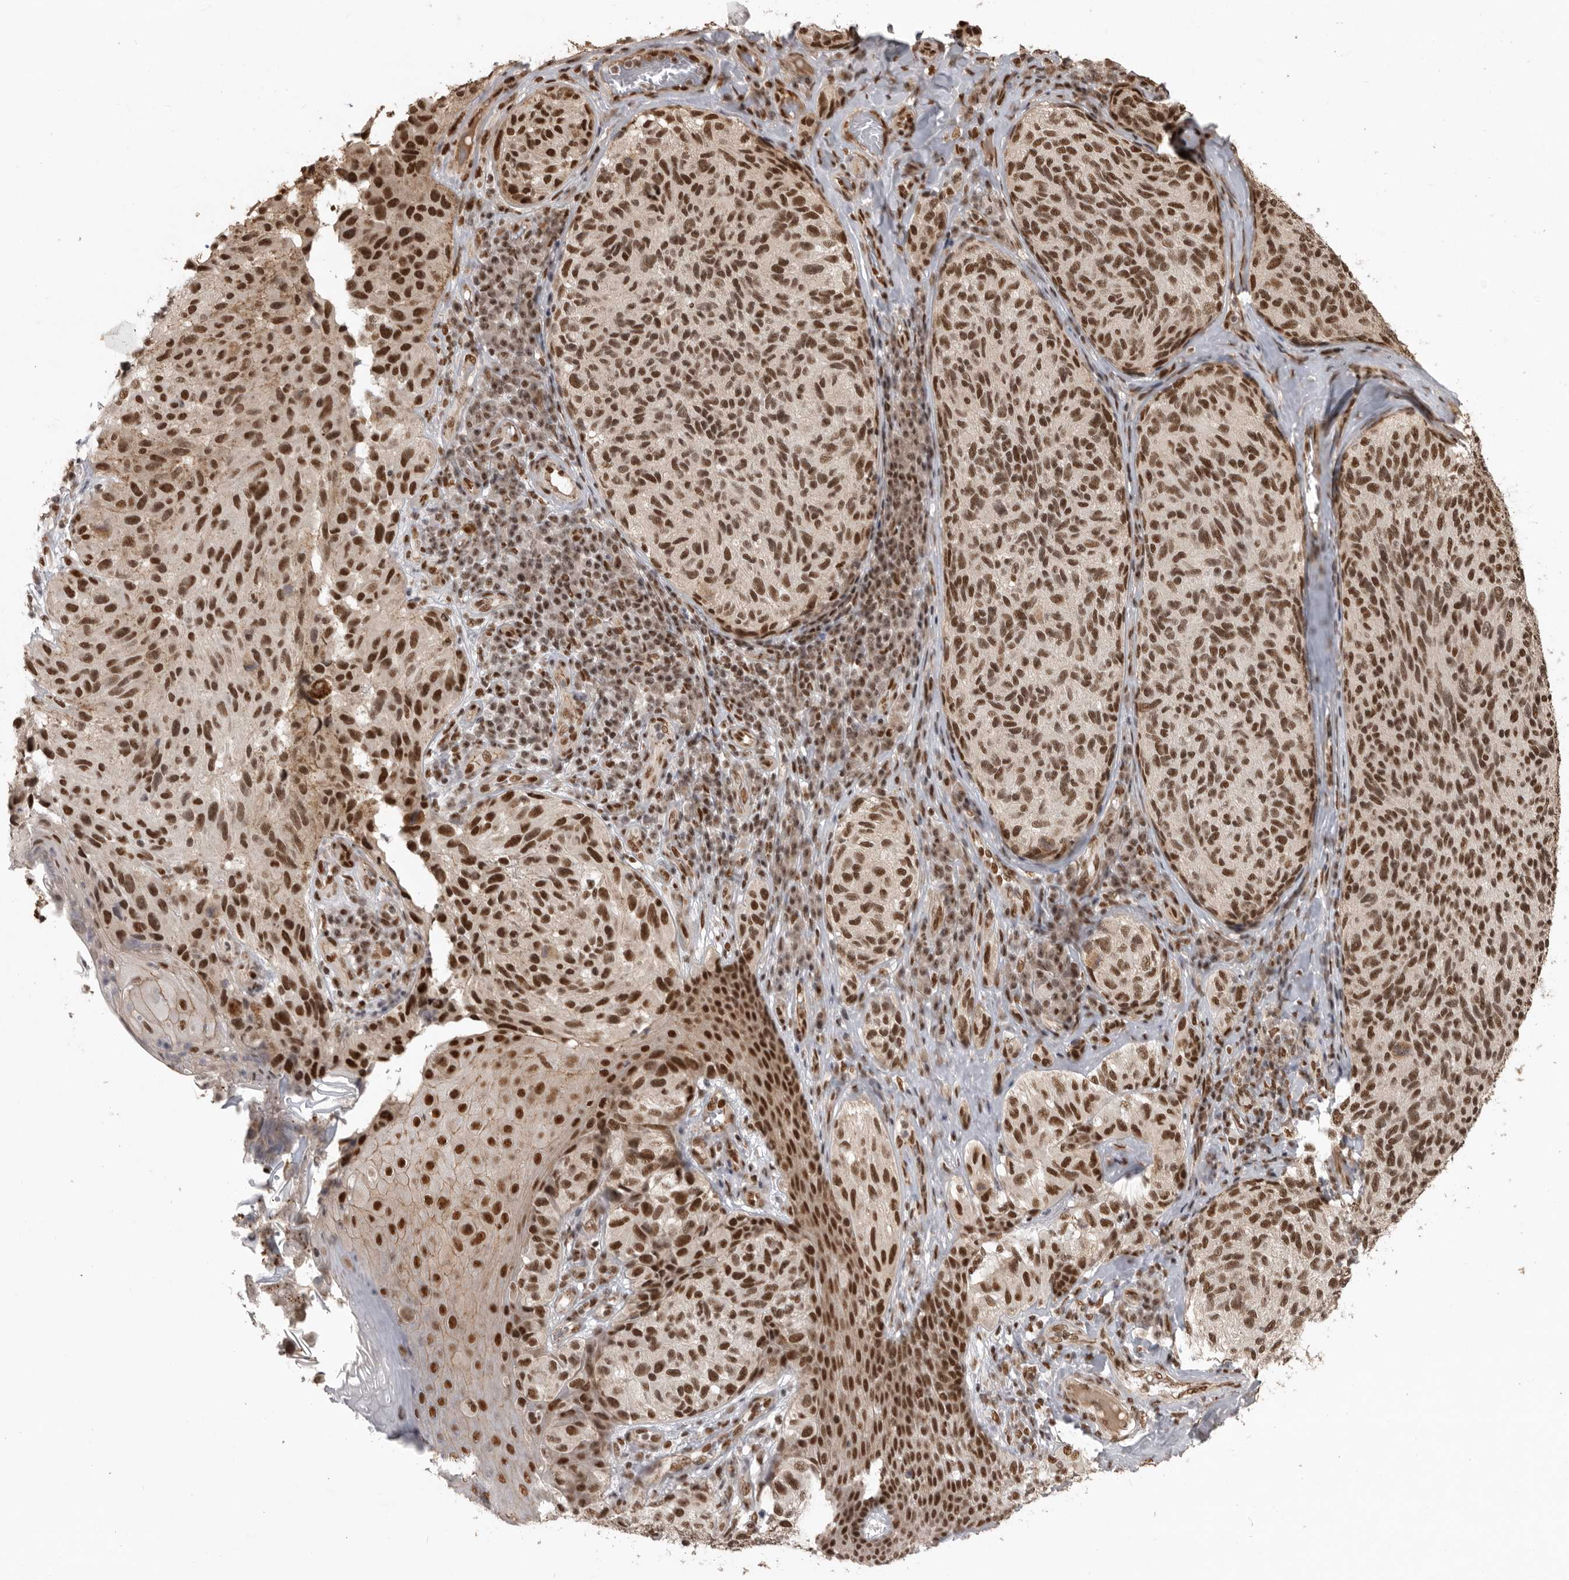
{"staining": {"intensity": "strong", "quantity": ">75%", "location": "nuclear"}, "tissue": "melanoma", "cell_type": "Tumor cells", "image_type": "cancer", "snomed": [{"axis": "morphology", "description": "Malignant melanoma, NOS"}, {"axis": "topography", "description": "Skin"}], "caption": "IHC (DAB (3,3'-diaminobenzidine)) staining of malignant melanoma exhibits strong nuclear protein positivity in about >75% of tumor cells.", "gene": "CBLL1", "patient": {"sex": "female", "age": 73}}